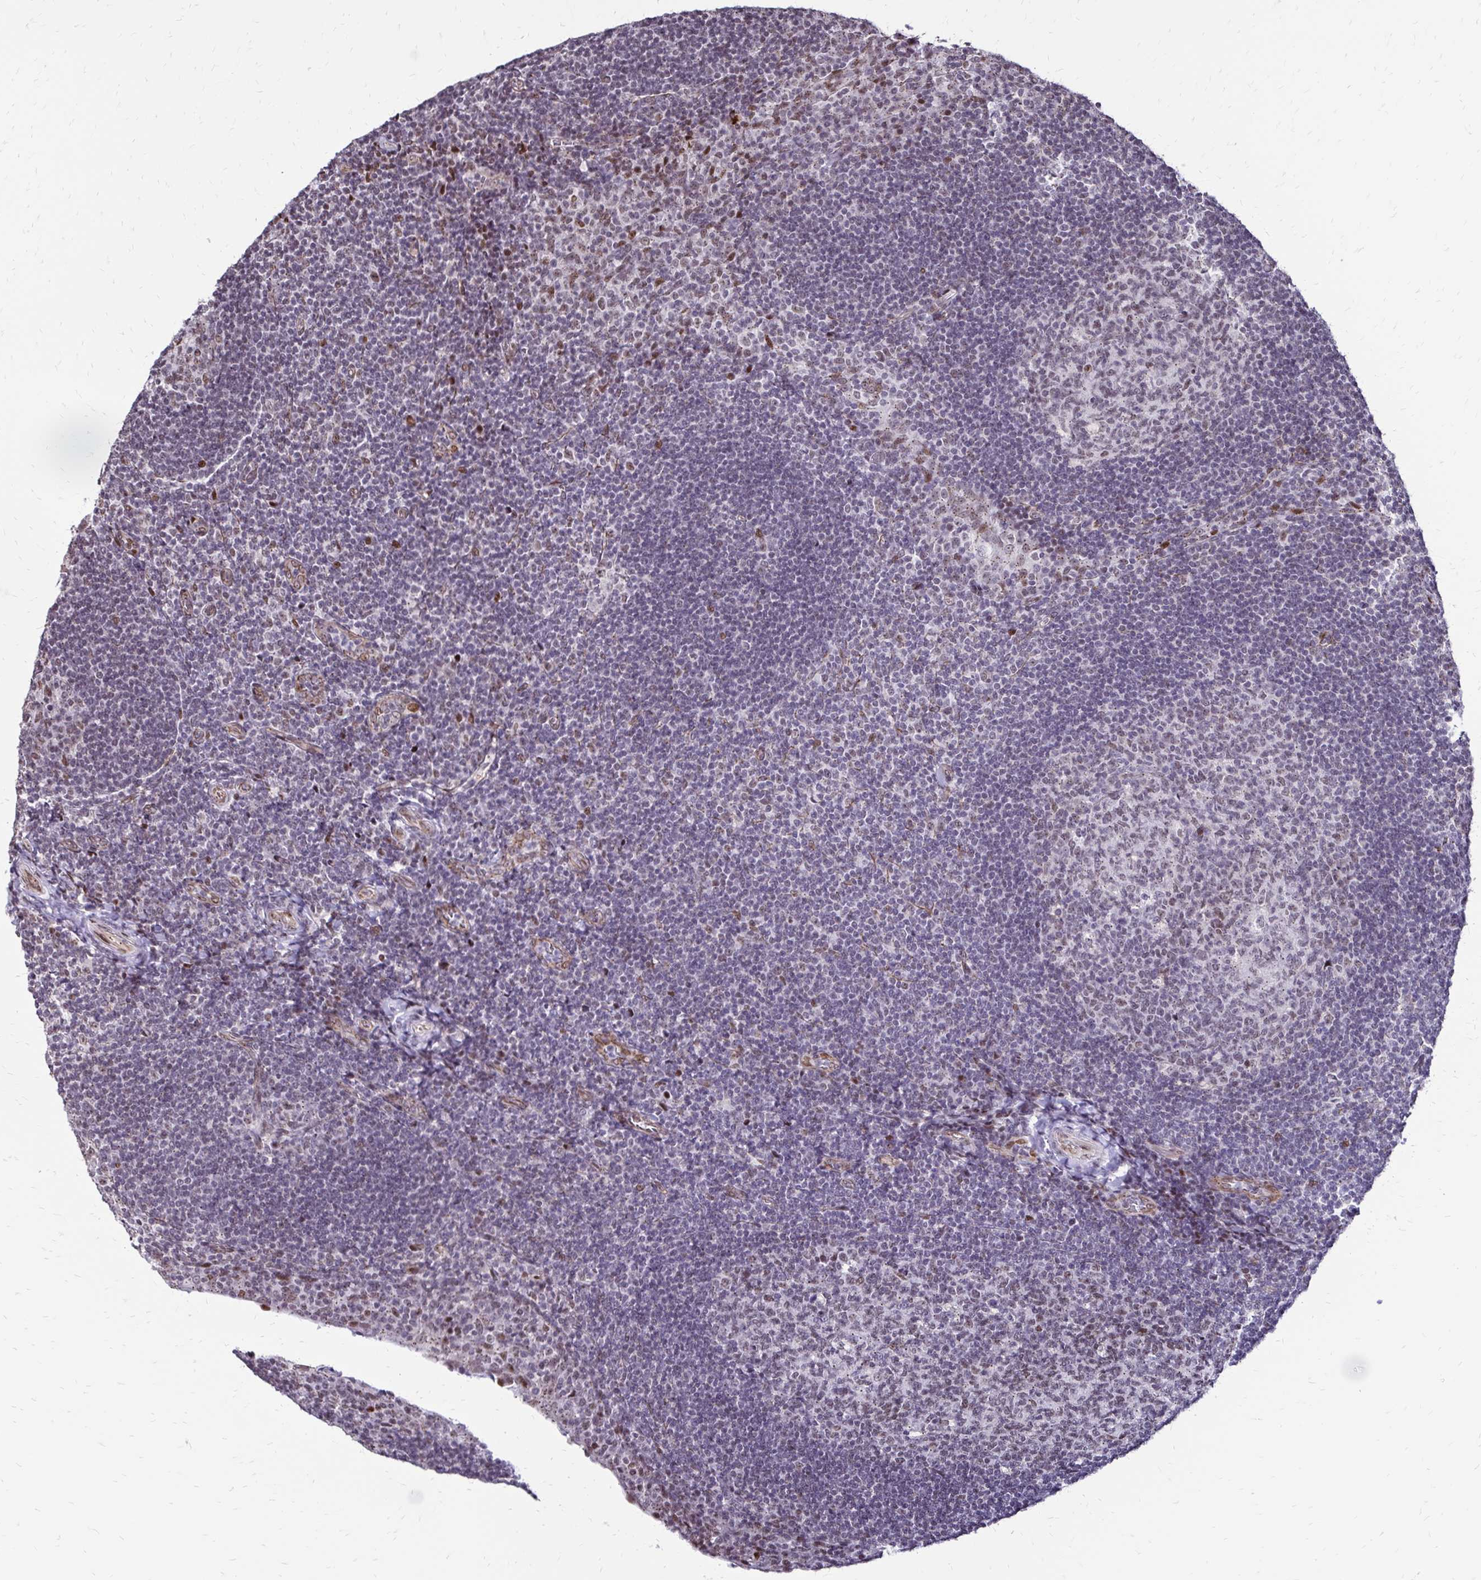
{"staining": {"intensity": "weak", "quantity": "25%-75%", "location": "nuclear"}, "tissue": "tonsil", "cell_type": "Germinal center cells", "image_type": "normal", "snomed": [{"axis": "morphology", "description": "Normal tissue, NOS"}, {"axis": "topography", "description": "Tonsil"}], "caption": "Protein analysis of normal tonsil demonstrates weak nuclear staining in approximately 25%-75% of germinal center cells.", "gene": "TOB1", "patient": {"sex": "male", "age": 17}}